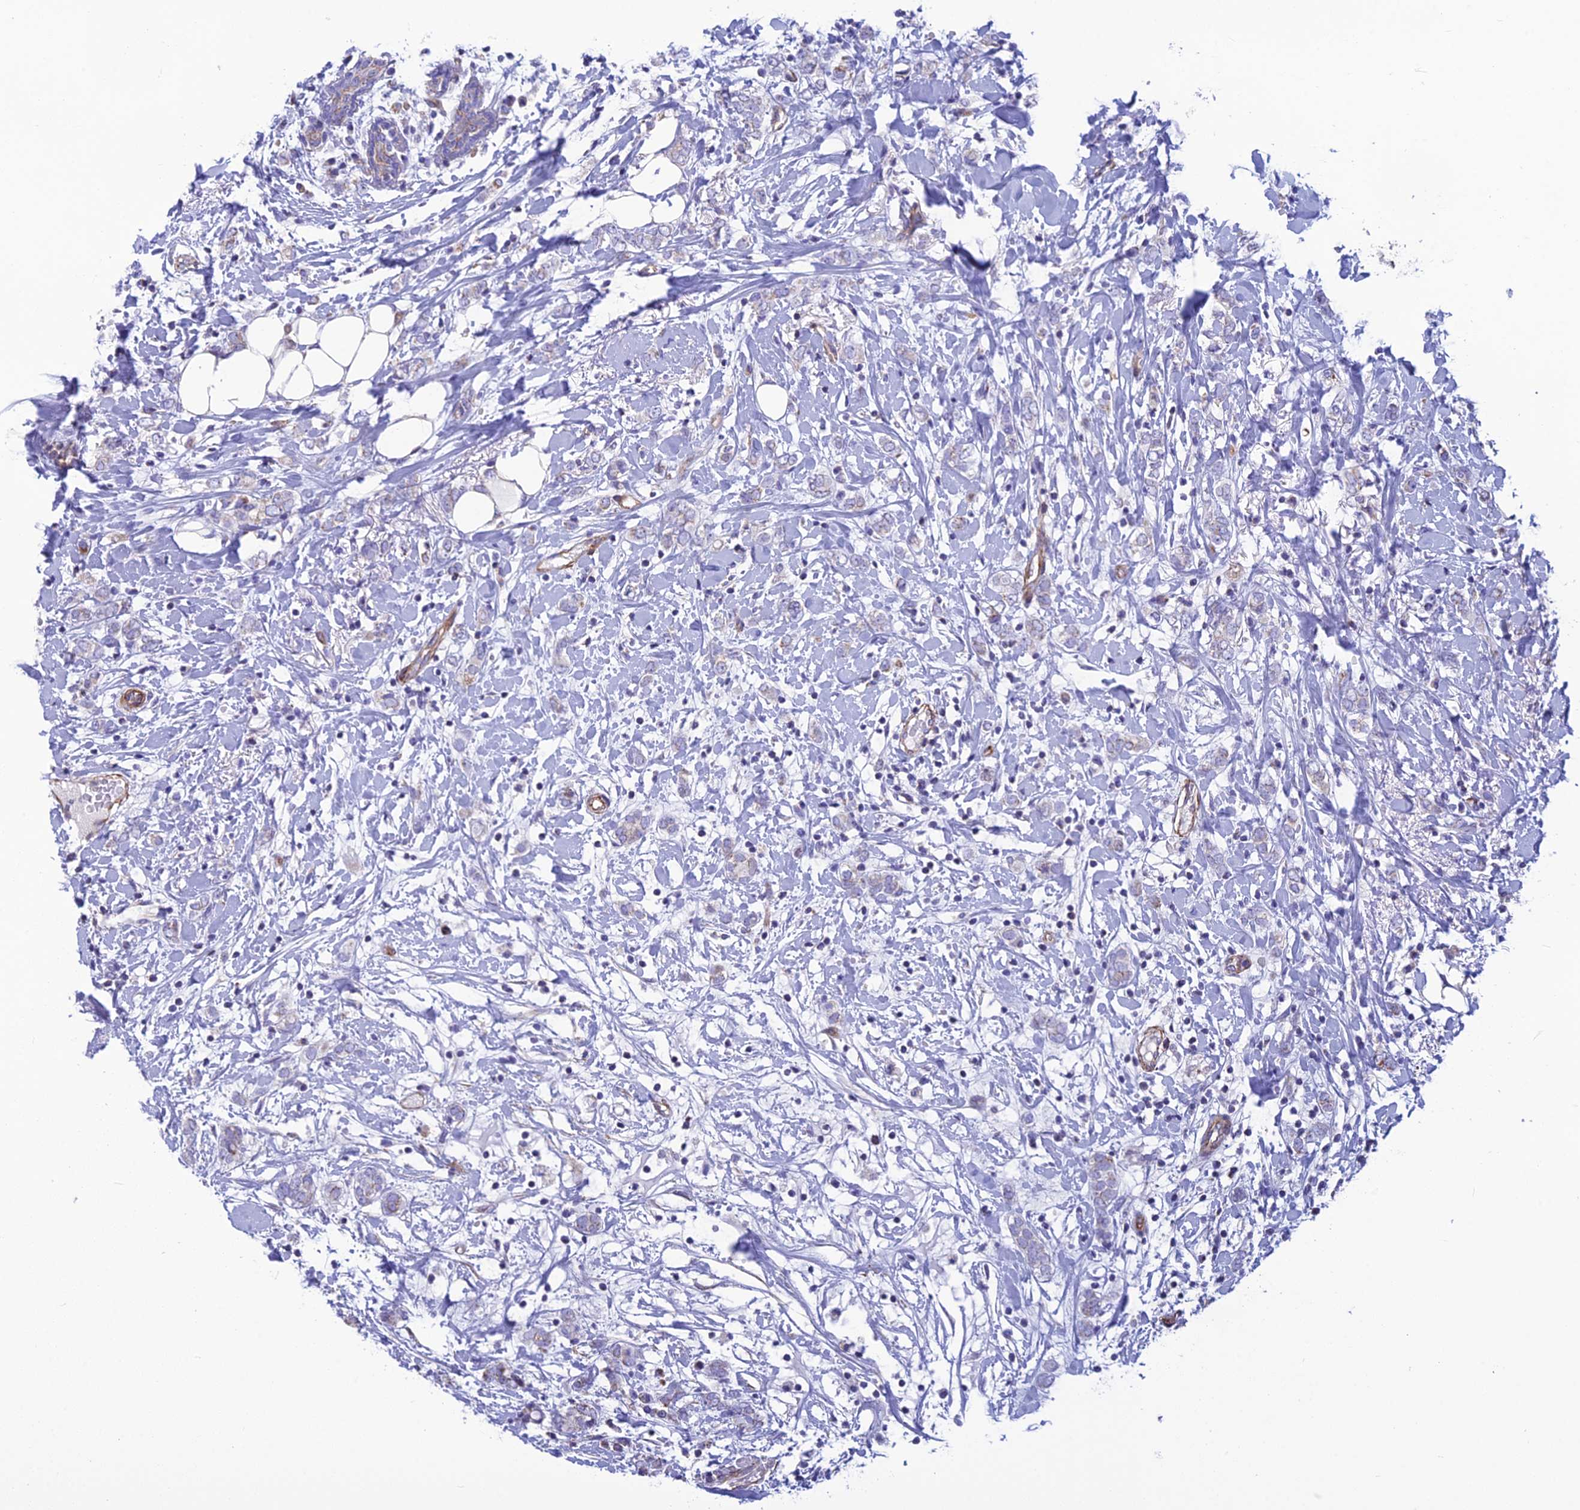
{"staining": {"intensity": "negative", "quantity": "none", "location": "none"}, "tissue": "breast cancer", "cell_type": "Tumor cells", "image_type": "cancer", "snomed": [{"axis": "morphology", "description": "Normal tissue, NOS"}, {"axis": "morphology", "description": "Lobular carcinoma"}, {"axis": "topography", "description": "Breast"}], "caption": "A high-resolution histopathology image shows IHC staining of breast lobular carcinoma, which shows no significant expression in tumor cells.", "gene": "POMGNT1", "patient": {"sex": "female", "age": 47}}